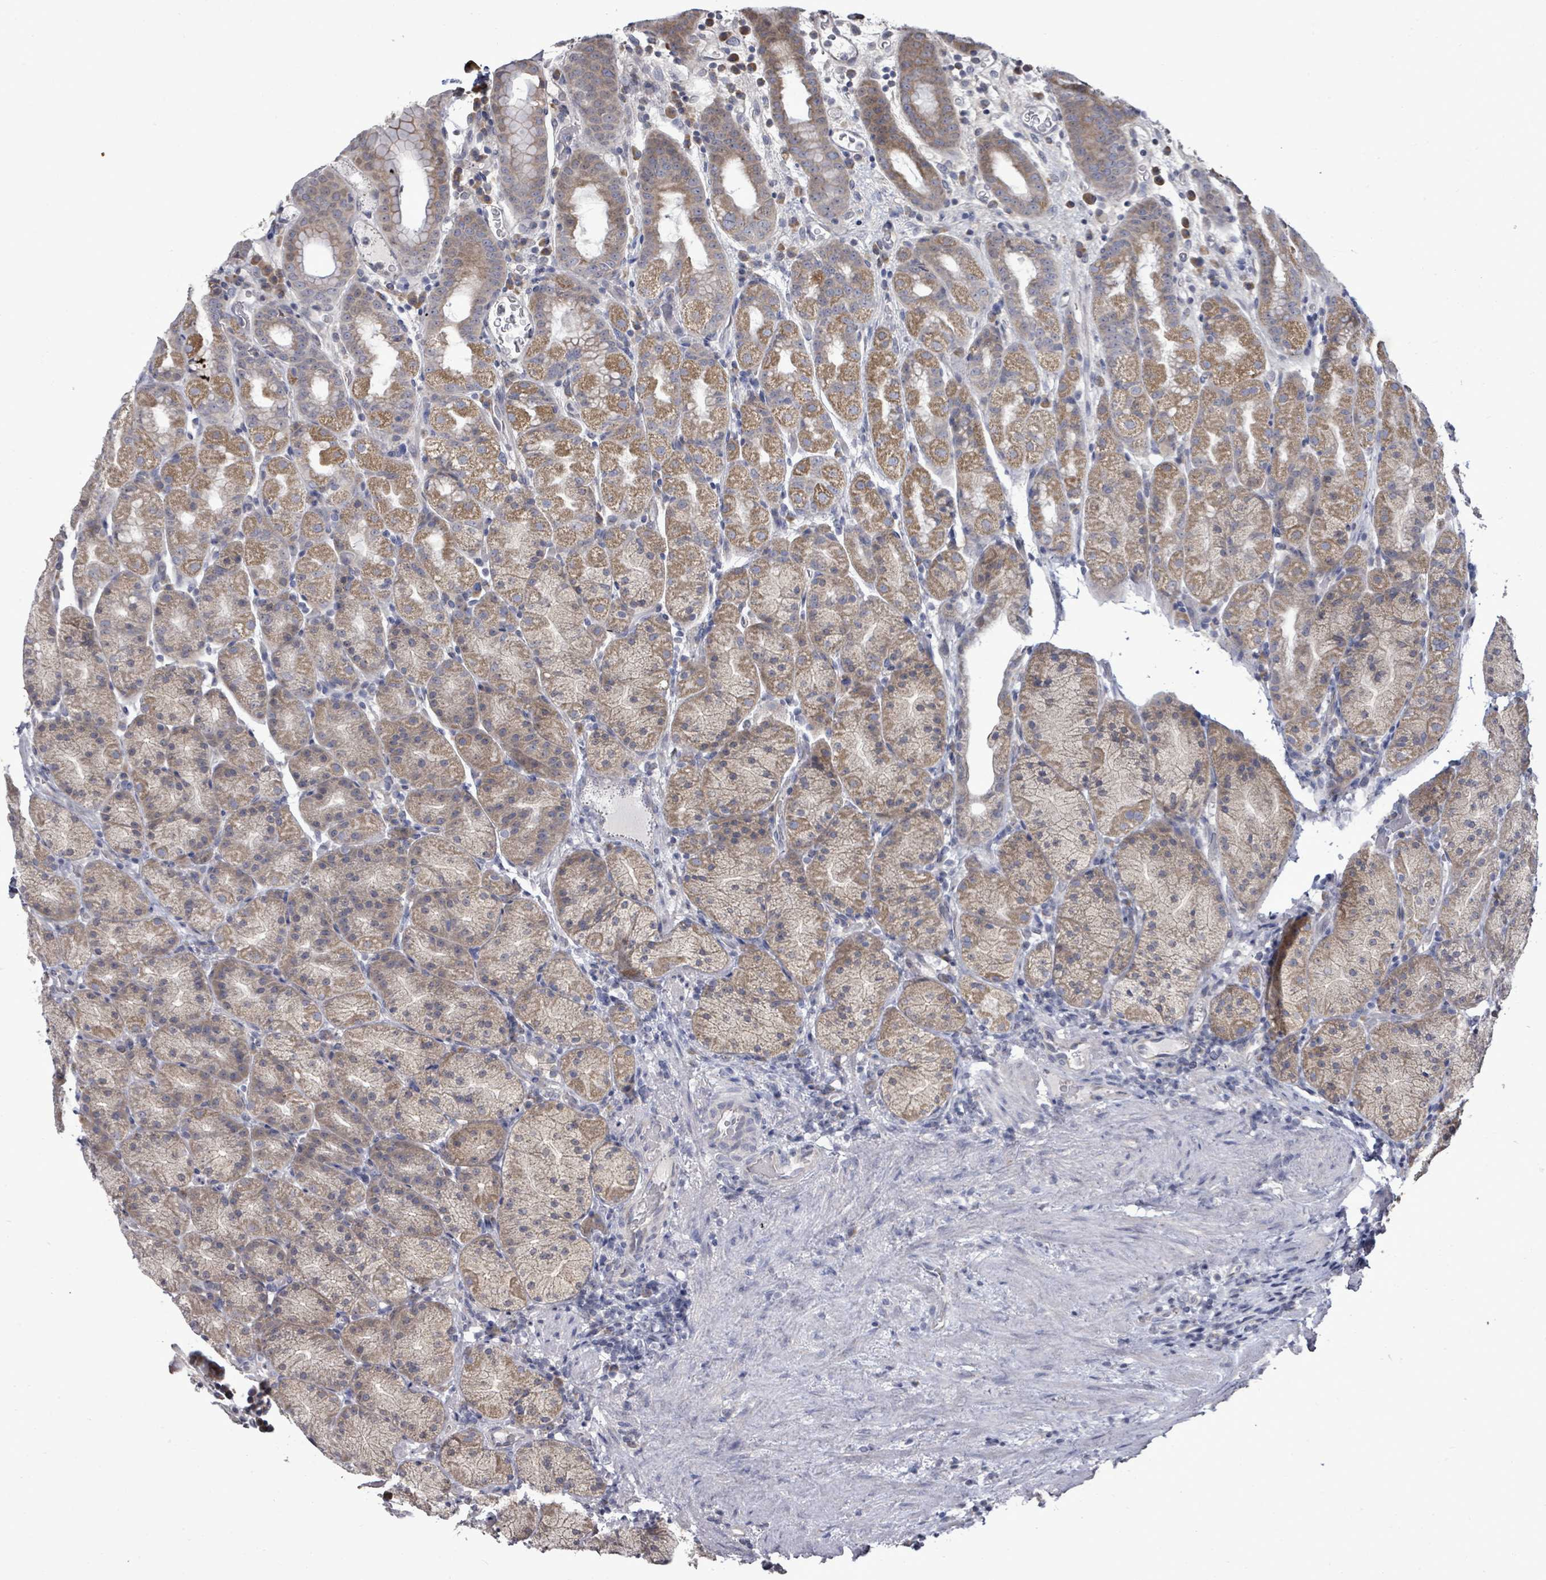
{"staining": {"intensity": "moderate", "quantity": "25%-75%", "location": "cytoplasmic/membranous"}, "tissue": "stomach", "cell_type": "Glandular cells", "image_type": "normal", "snomed": [{"axis": "morphology", "description": "Normal tissue, NOS"}, {"axis": "topography", "description": "Stomach, upper"}, {"axis": "topography", "description": "Stomach, lower"}, {"axis": "topography", "description": "Small intestine"}], "caption": "Brown immunohistochemical staining in benign human stomach exhibits moderate cytoplasmic/membranous staining in about 25%-75% of glandular cells. (IHC, brightfield microscopy, high magnification).", "gene": "POMGNT2", "patient": {"sex": "male", "age": 68}}